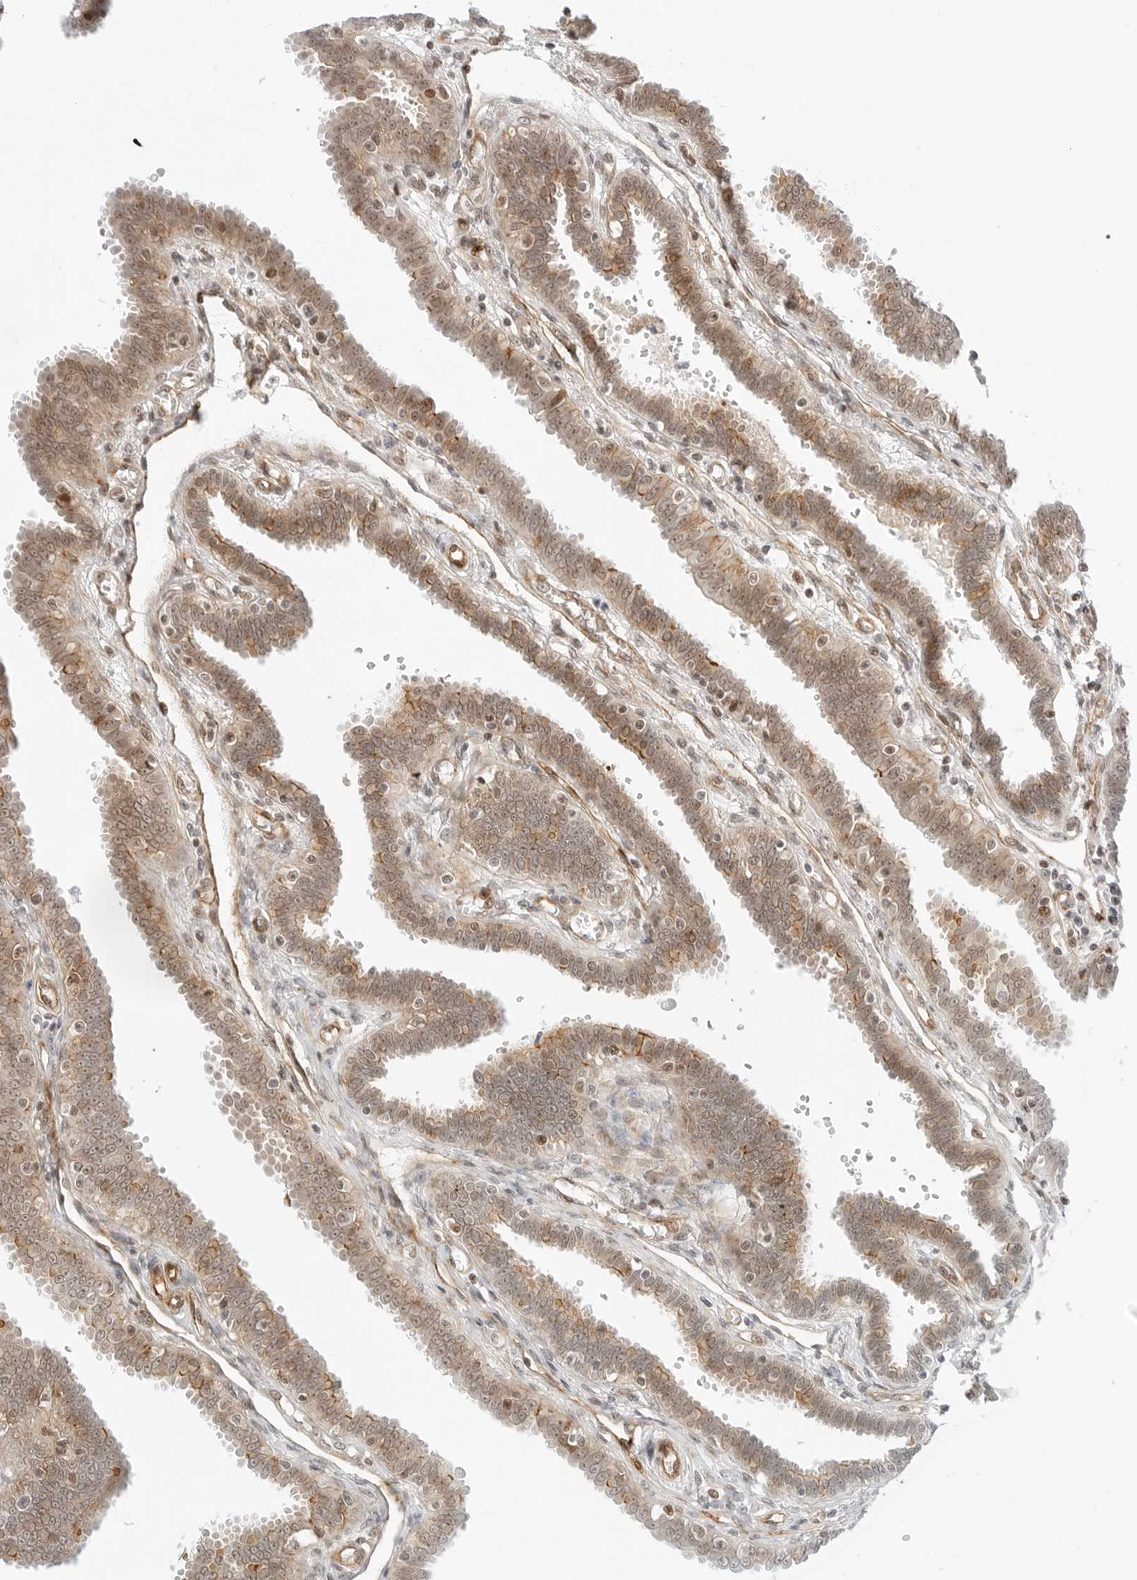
{"staining": {"intensity": "moderate", "quantity": "25%-75%", "location": "cytoplasmic/membranous,nuclear"}, "tissue": "fallopian tube", "cell_type": "Glandular cells", "image_type": "normal", "snomed": [{"axis": "morphology", "description": "Normal tissue, NOS"}, {"axis": "topography", "description": "Fallopian tube"}], "caption": "Immunohistochemical staining of unremarkable human fallopian tube reveals 25%-75% levels of moderate cytoplasmic/membranous,nuclear protein staining in about 25%-75% of glandular cells.", "gene": "ZNF613", "patient": {"sex": "female", "age": 32}}